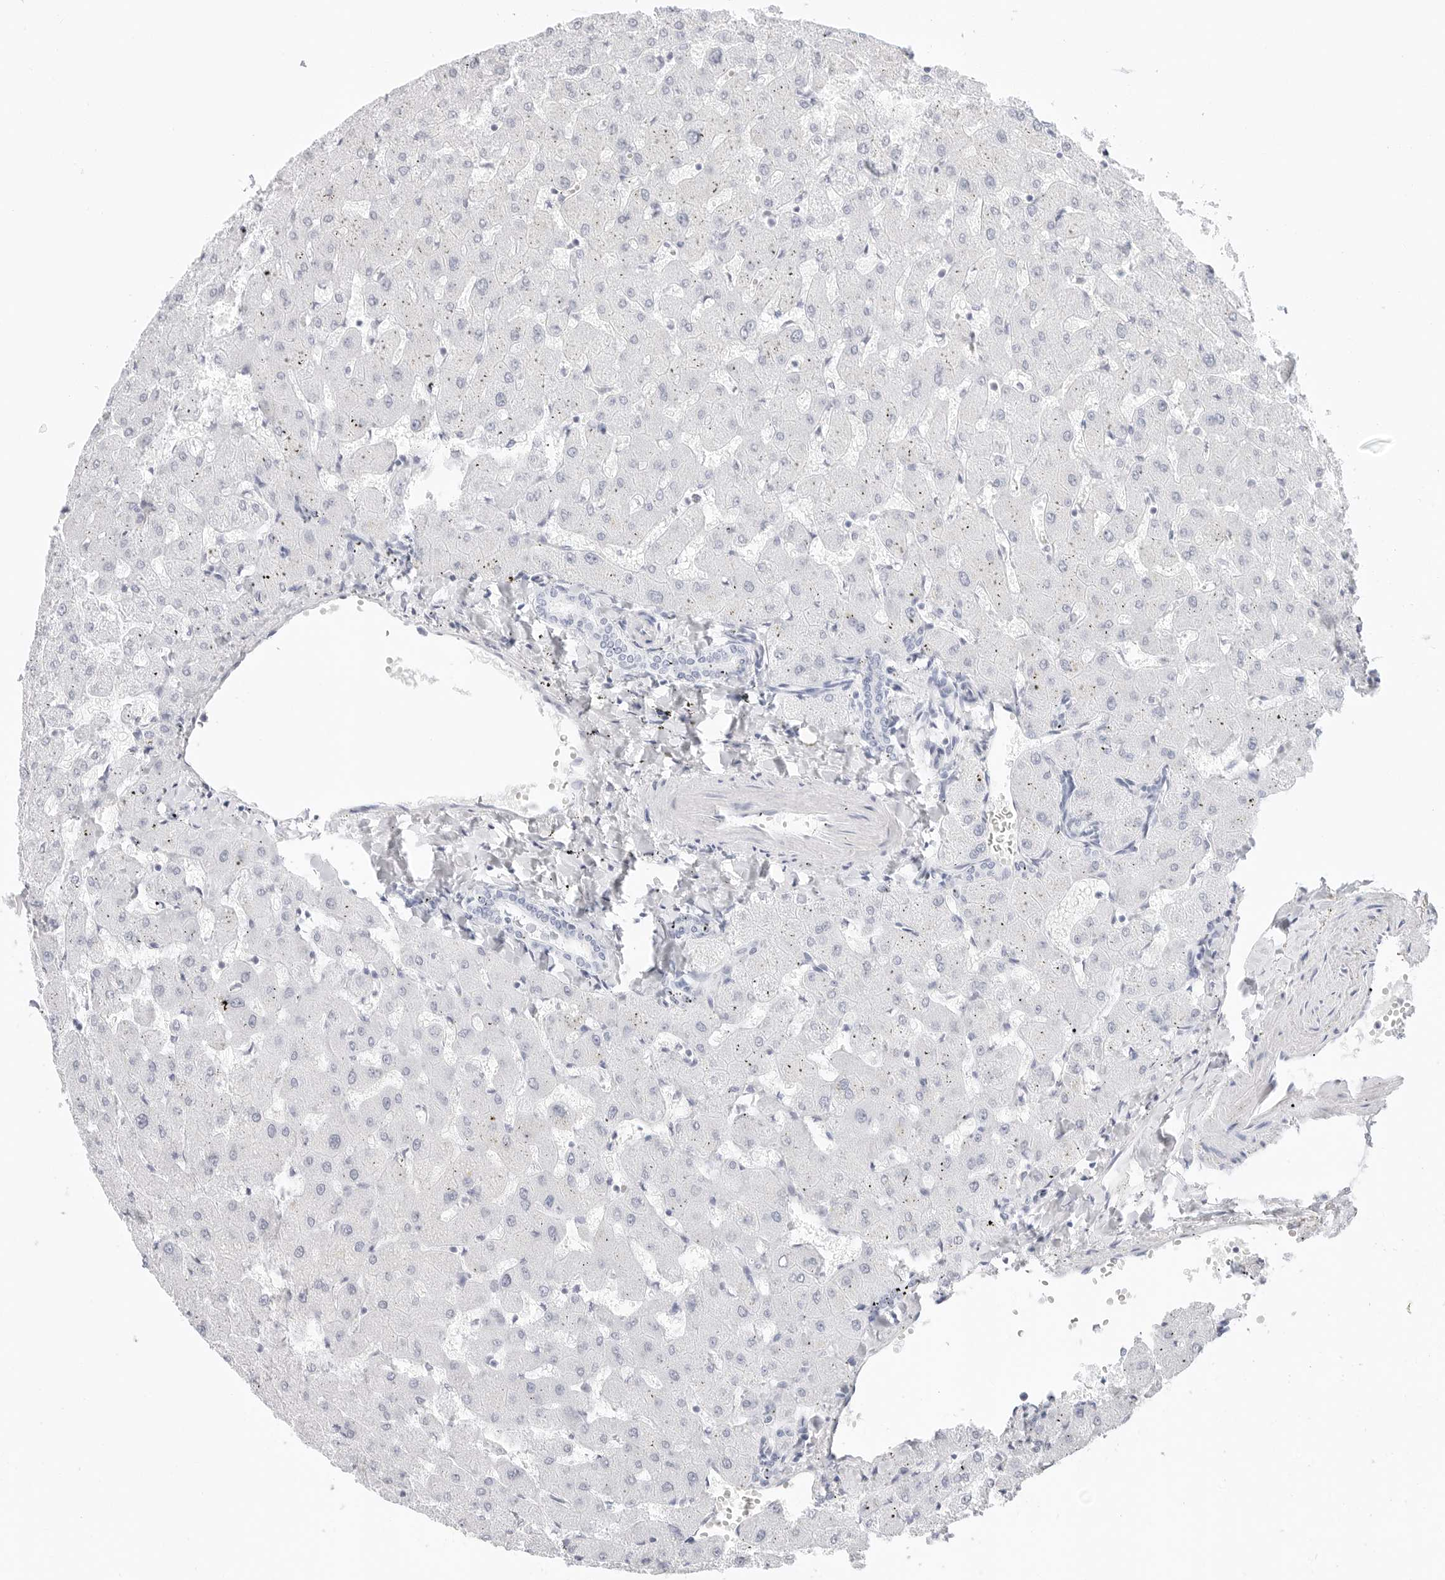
{"staining": {"intensity": "negative", "quantity": "none", "location": "none"}, "tissue": "liver", "cell_type": "Cholangiocytes", "image_type": "normal", "snomed": [{"axis": "morphology", "description": "Normal tissue, NOS"}, {"axis": "topography", "description": "Liver"}], "caption": "A histopathology image of liver stained for a protein exhibits no brown staining in cholangiocytes.", "gene": "TFF2", "patient": {"sex": "female", "age": 63}}